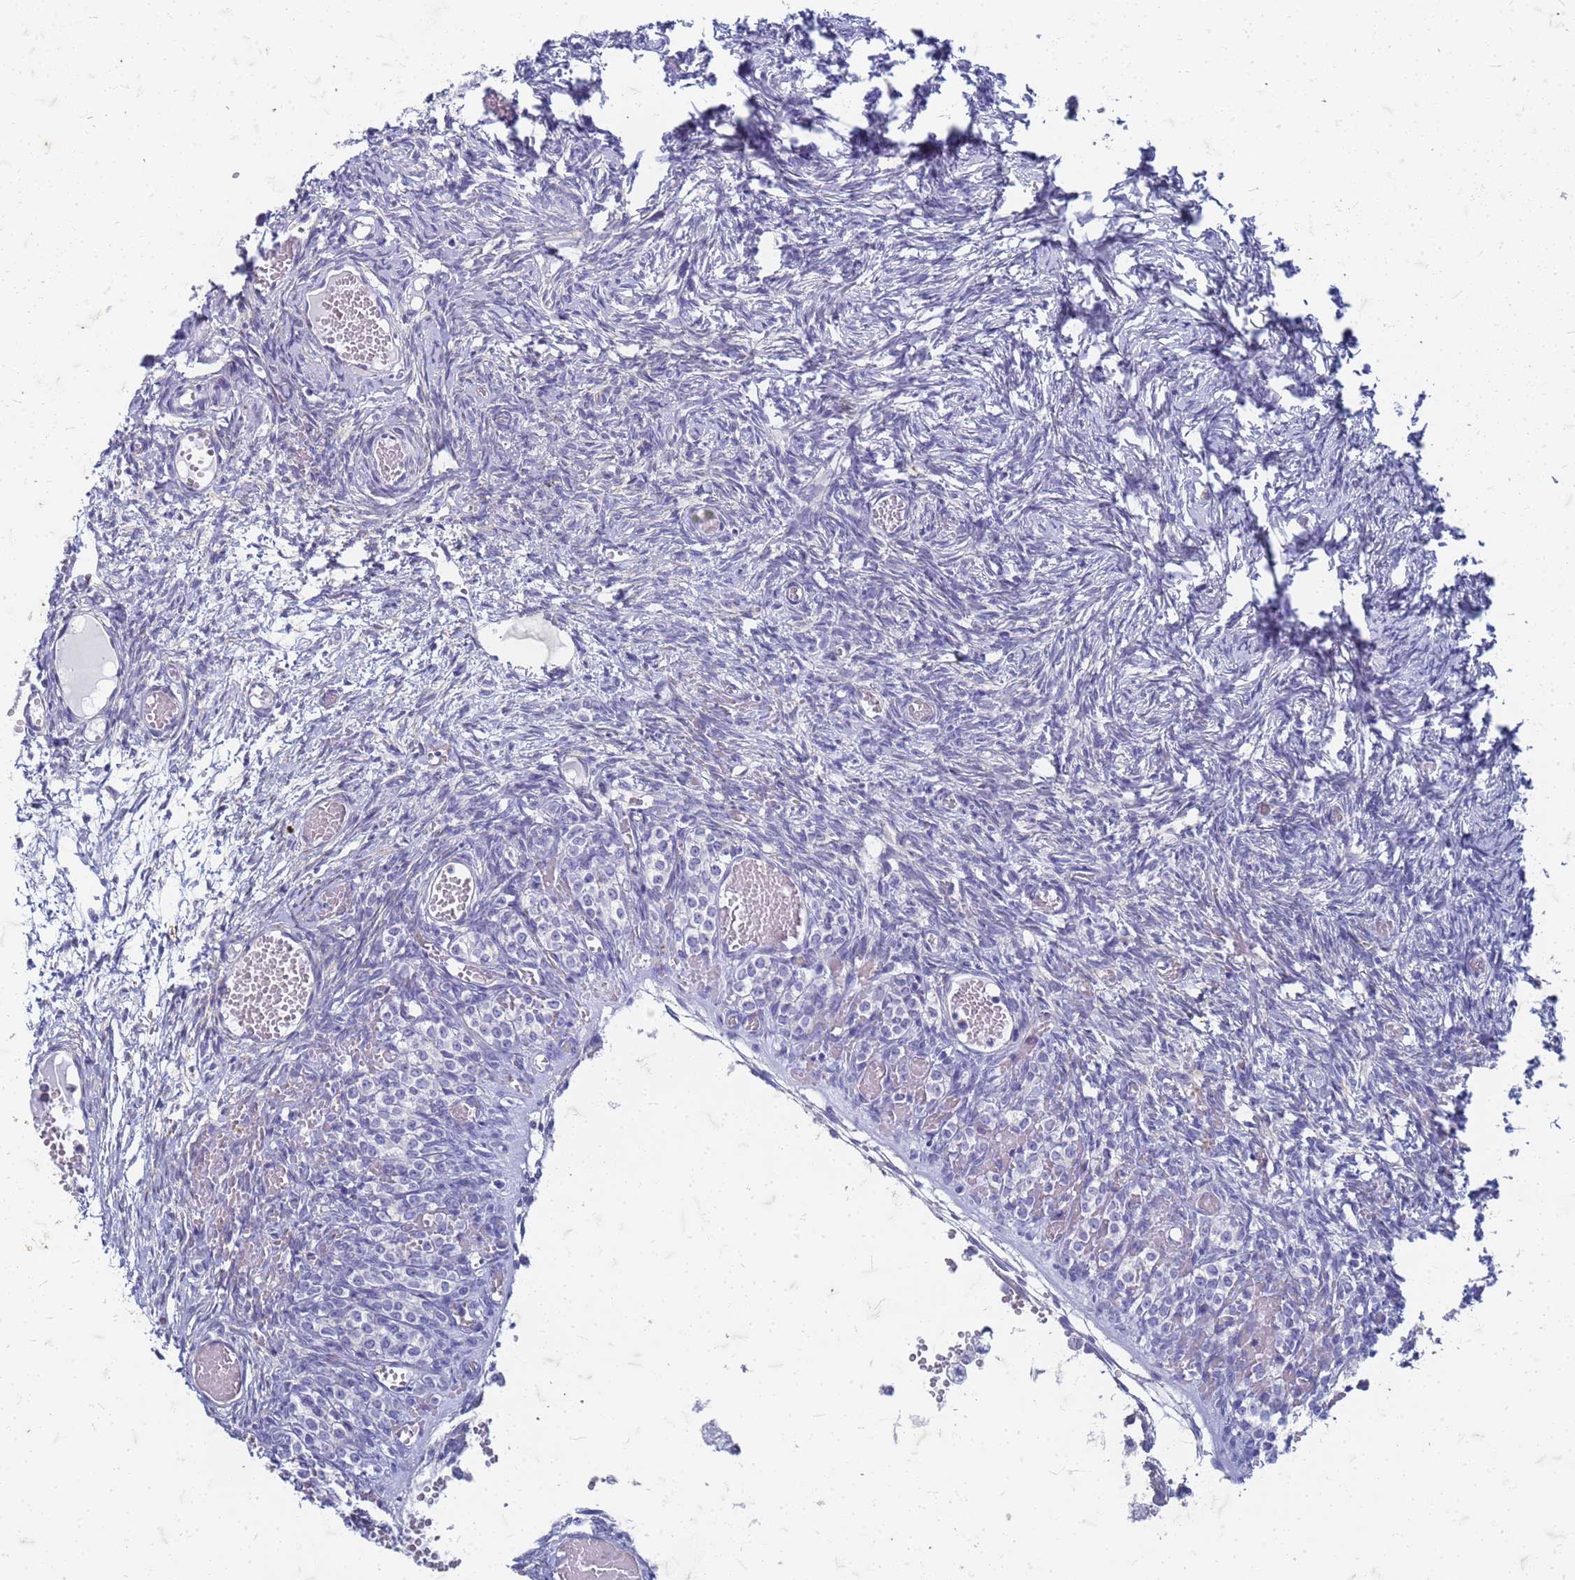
{"staining": {"intensity": "negative", "quantity": "none", "location": "none"}, "tissue": "ovary", "cell_type": "Ovarian stroma cells", "image_type": "normal", "snomed": [{"axis": "morphology", "description": "Adenocarcinoma, NOS"}, {"axis": "topography", "description": "Endometrium"}], "caption": "This is an immunohistochemistry photomicrograph of benign human ovary. There is no positivity in ovarian stroma cells.", "gene": "TRIM64B", "patient": {"sex": "female", "age": 32}}